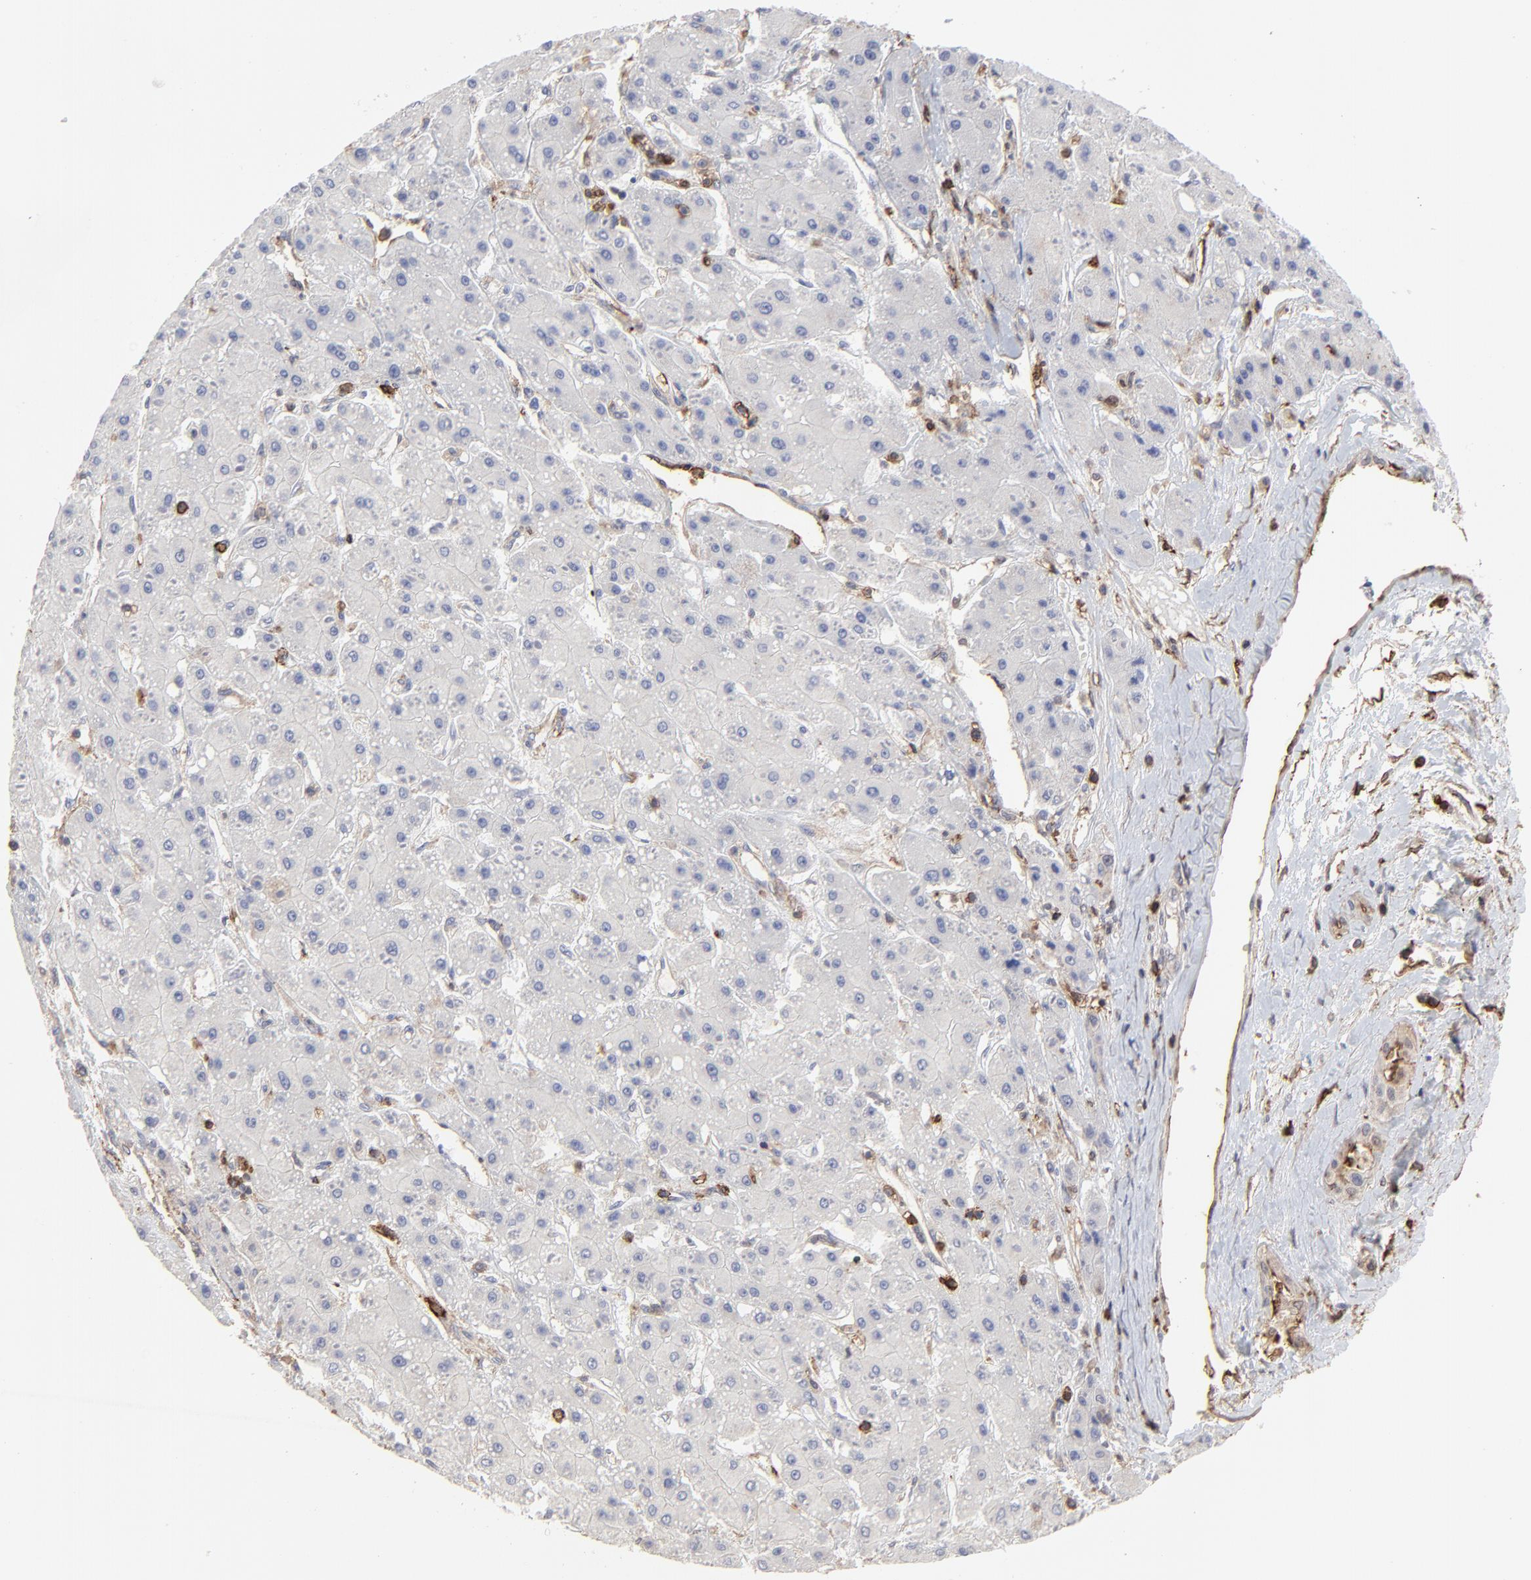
{"staining": {"intensity": "negative", "quantity": "none", "location": "none"}, "tissue": "liver cancer", "cell_type": "Tumor cells", "image_type": "cancer", "snomed": [{"axis": "morphology", "description": "Carcinoma, Hepatocellular, NOS"}, {"axis": "topography", "description": "Liver"}], "caption": "A photomicrograph of hepatocellular carcinoma (liver) stained for a protein reveals no brown staining in tumor cells. Brightfield microscopy of immunohistochemistry (IHC) stained with DAB (brown) and hematoxylin (blue), captured at high magnification.", "gene": "SLC6A14", "patient": {"sex": "female", "age": 52}}